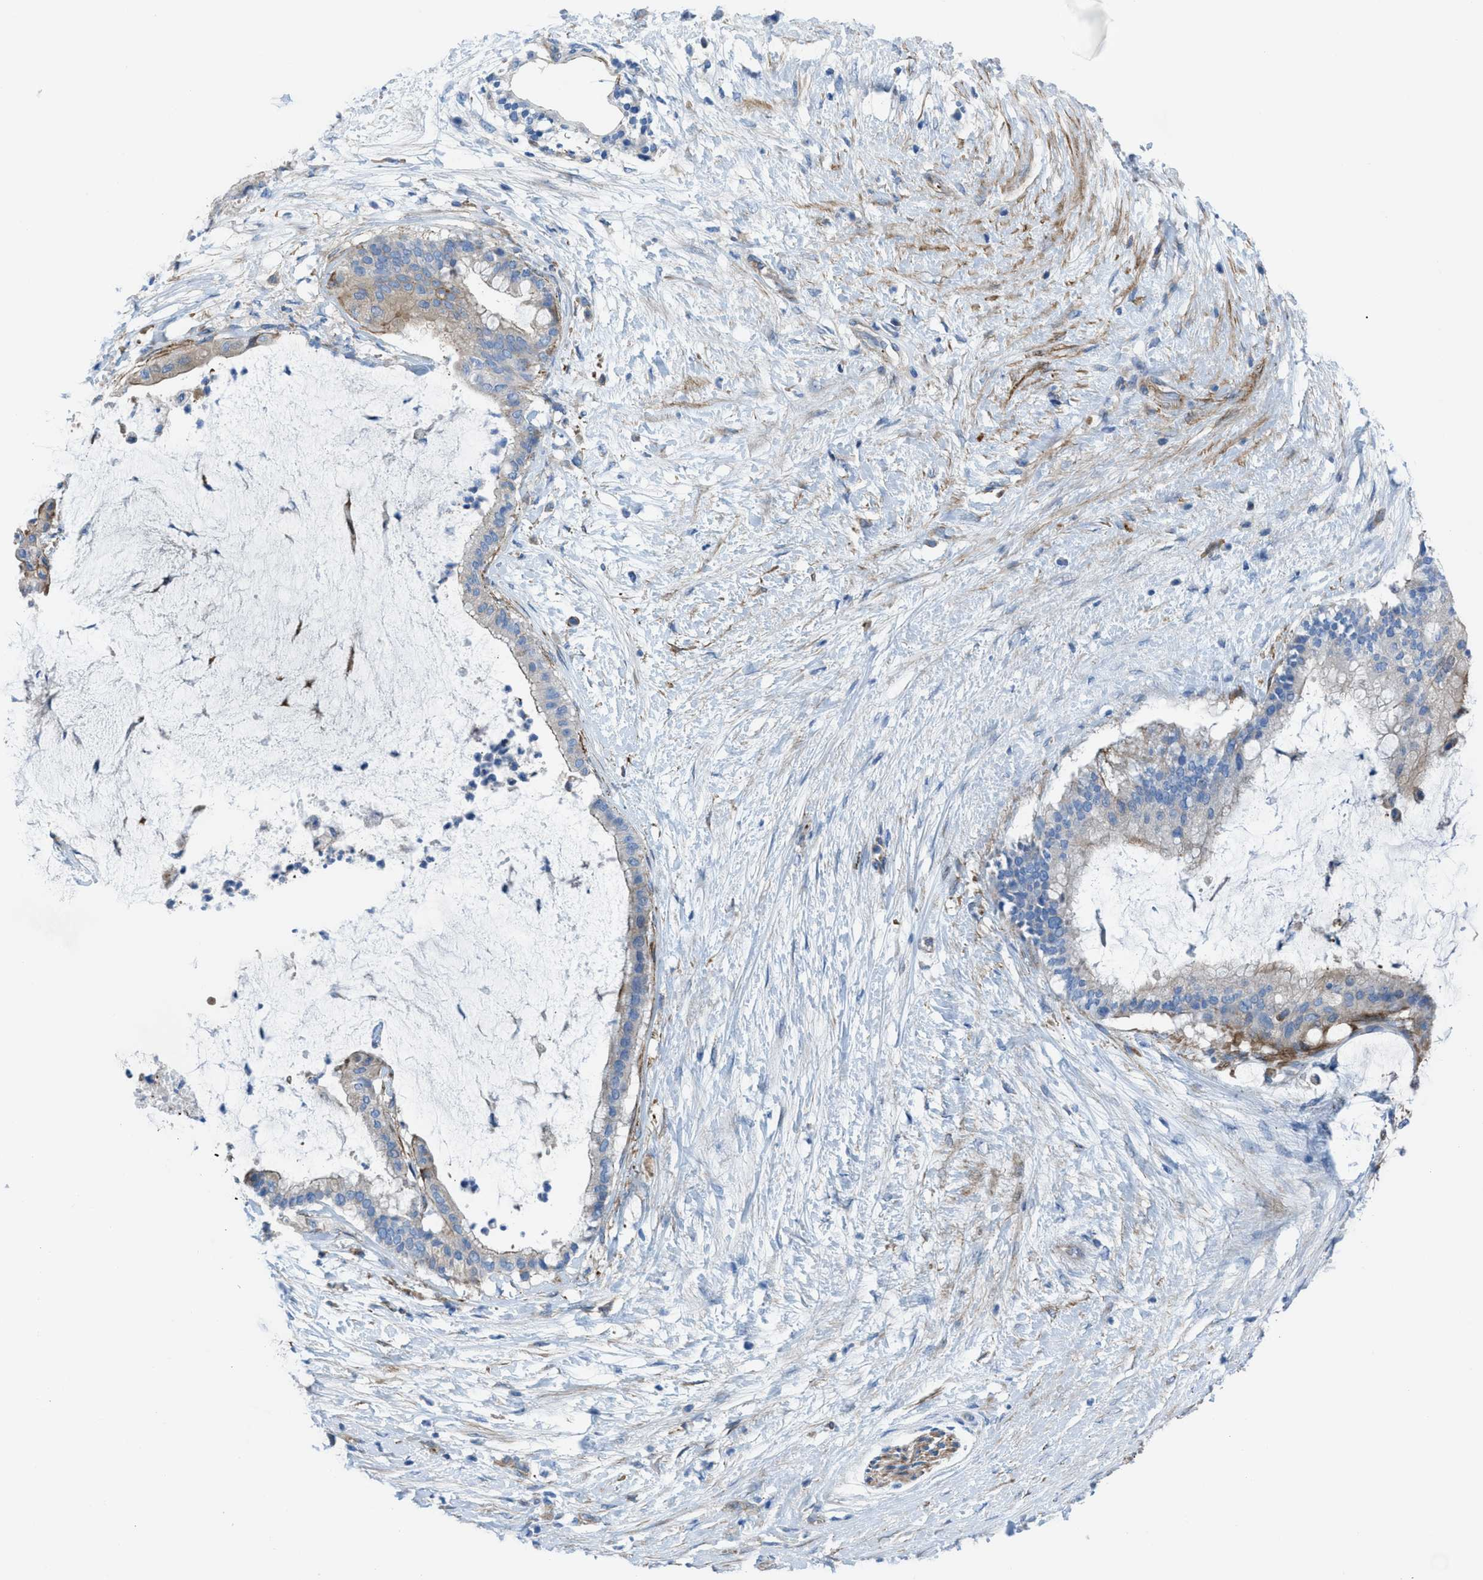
{"staining": {"intensity": "weak", "quantity": "<25%", "location": "cytoplasmic/membranous"}, "tissue": "pancreatic cancer", "cell_type": "Tumor cells", "image_type": "cancer", "snomed": [{"axis": "morphology", "description": "Adenocarcinoma, NOS"}, {"axis": "topography", "description": "Pancreas"}], "caption": "Immunohistochemistry micrograph of human pancreatic cancer (adenocarcinoma) stained for a protein (brown), which exhibits no expression in tumor cells.", "gene": "KCNH7", "patient": {"sex": "male", "age": 41}}